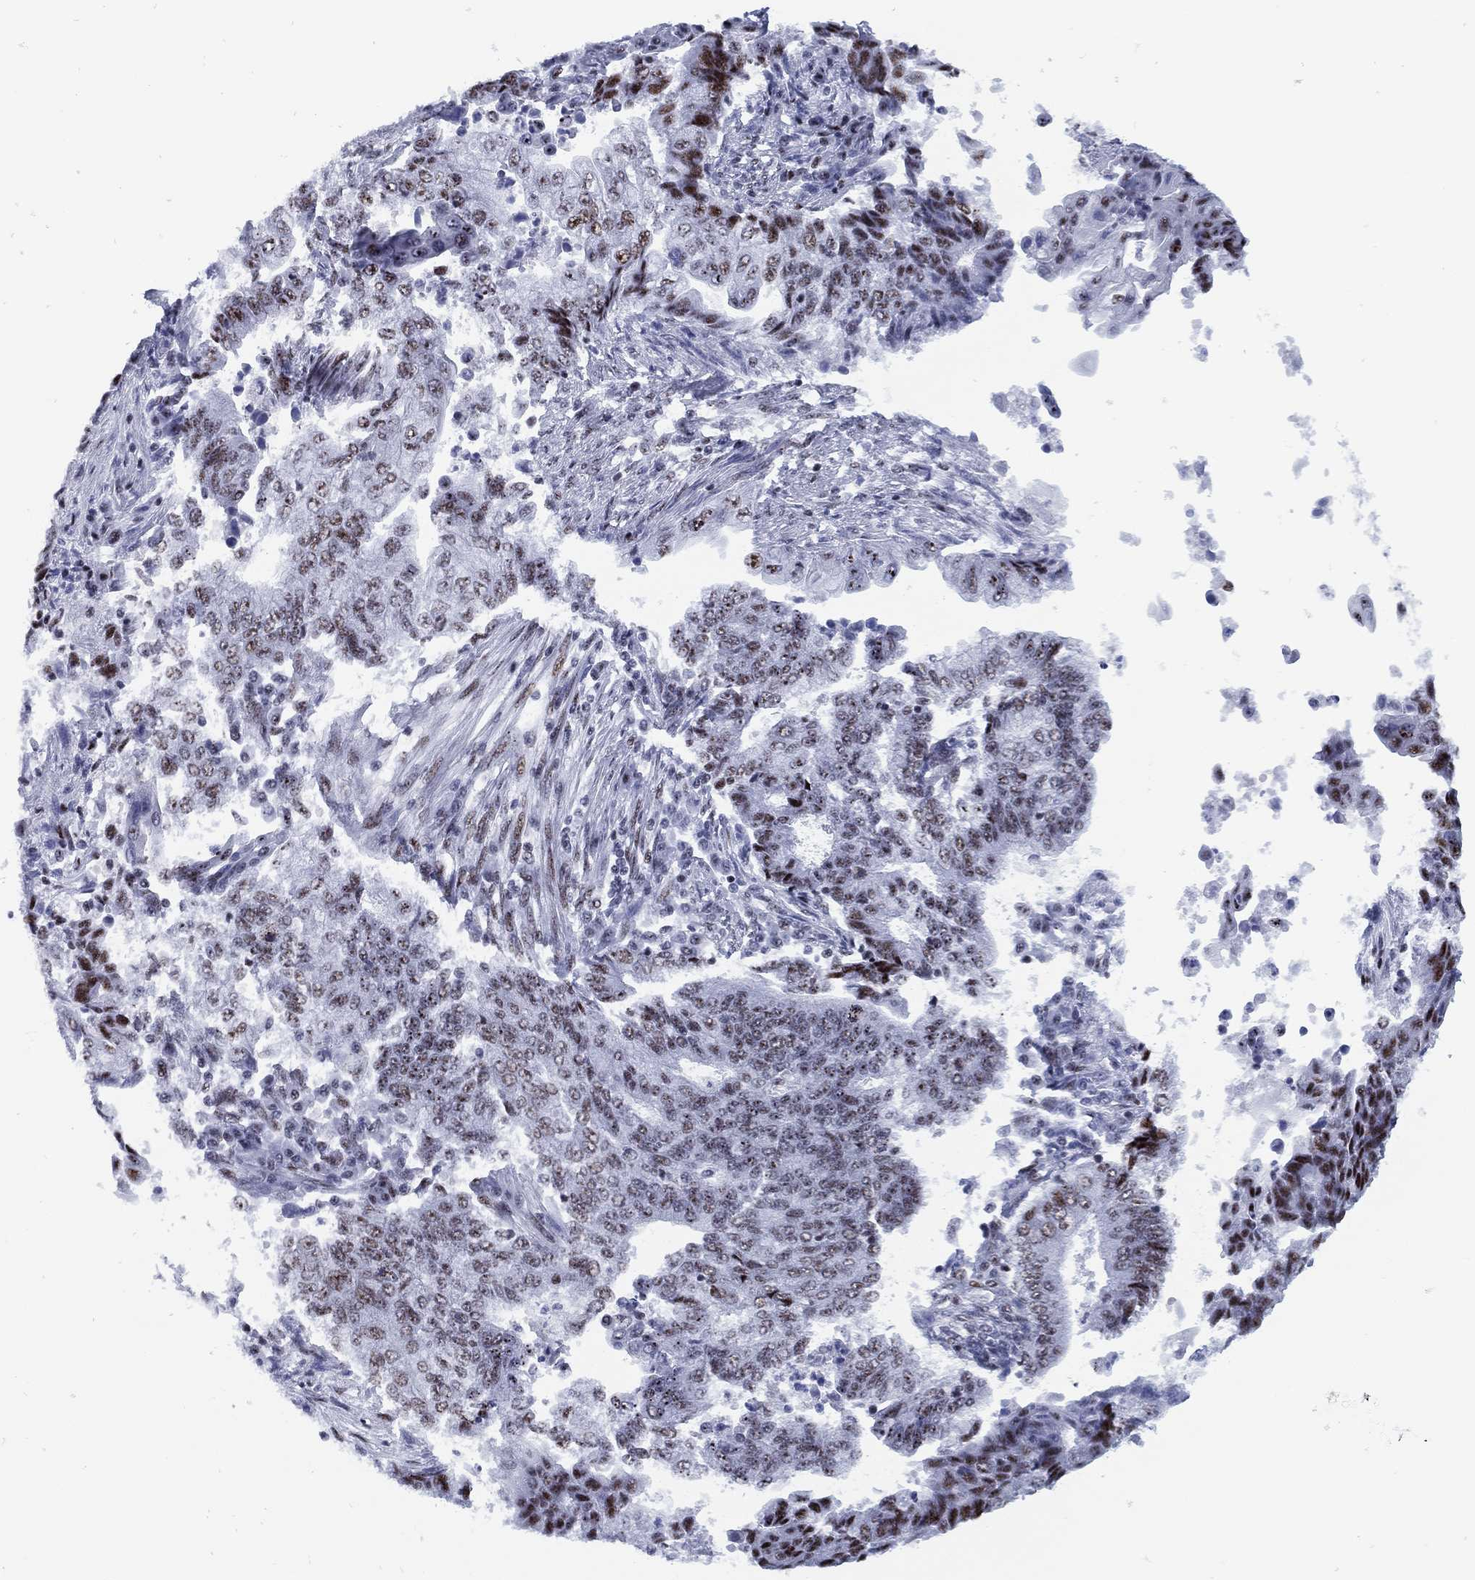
{"staining": {"intensity": "moderate", "quantity": "25%-75%", "location": "nuclear"}, "tissue": "endometrial cancer", "cell_type": "Tumor cells", "image_type": "cancer", "snomed": [{"axis": "morphology", "description": "Adenocarcinoma, NOS"}, {"axis": "topography", "description": "Uterus"}, {"axis": "topography", "description": "Endometrium"}], "caption": "Human endometrial cancer (adenocarcinoma) stained with a protein marker reveals moderate staining in tumor cells.", "gene": "CYB561D2", "patient": {"sex": "female", "age": 54}}